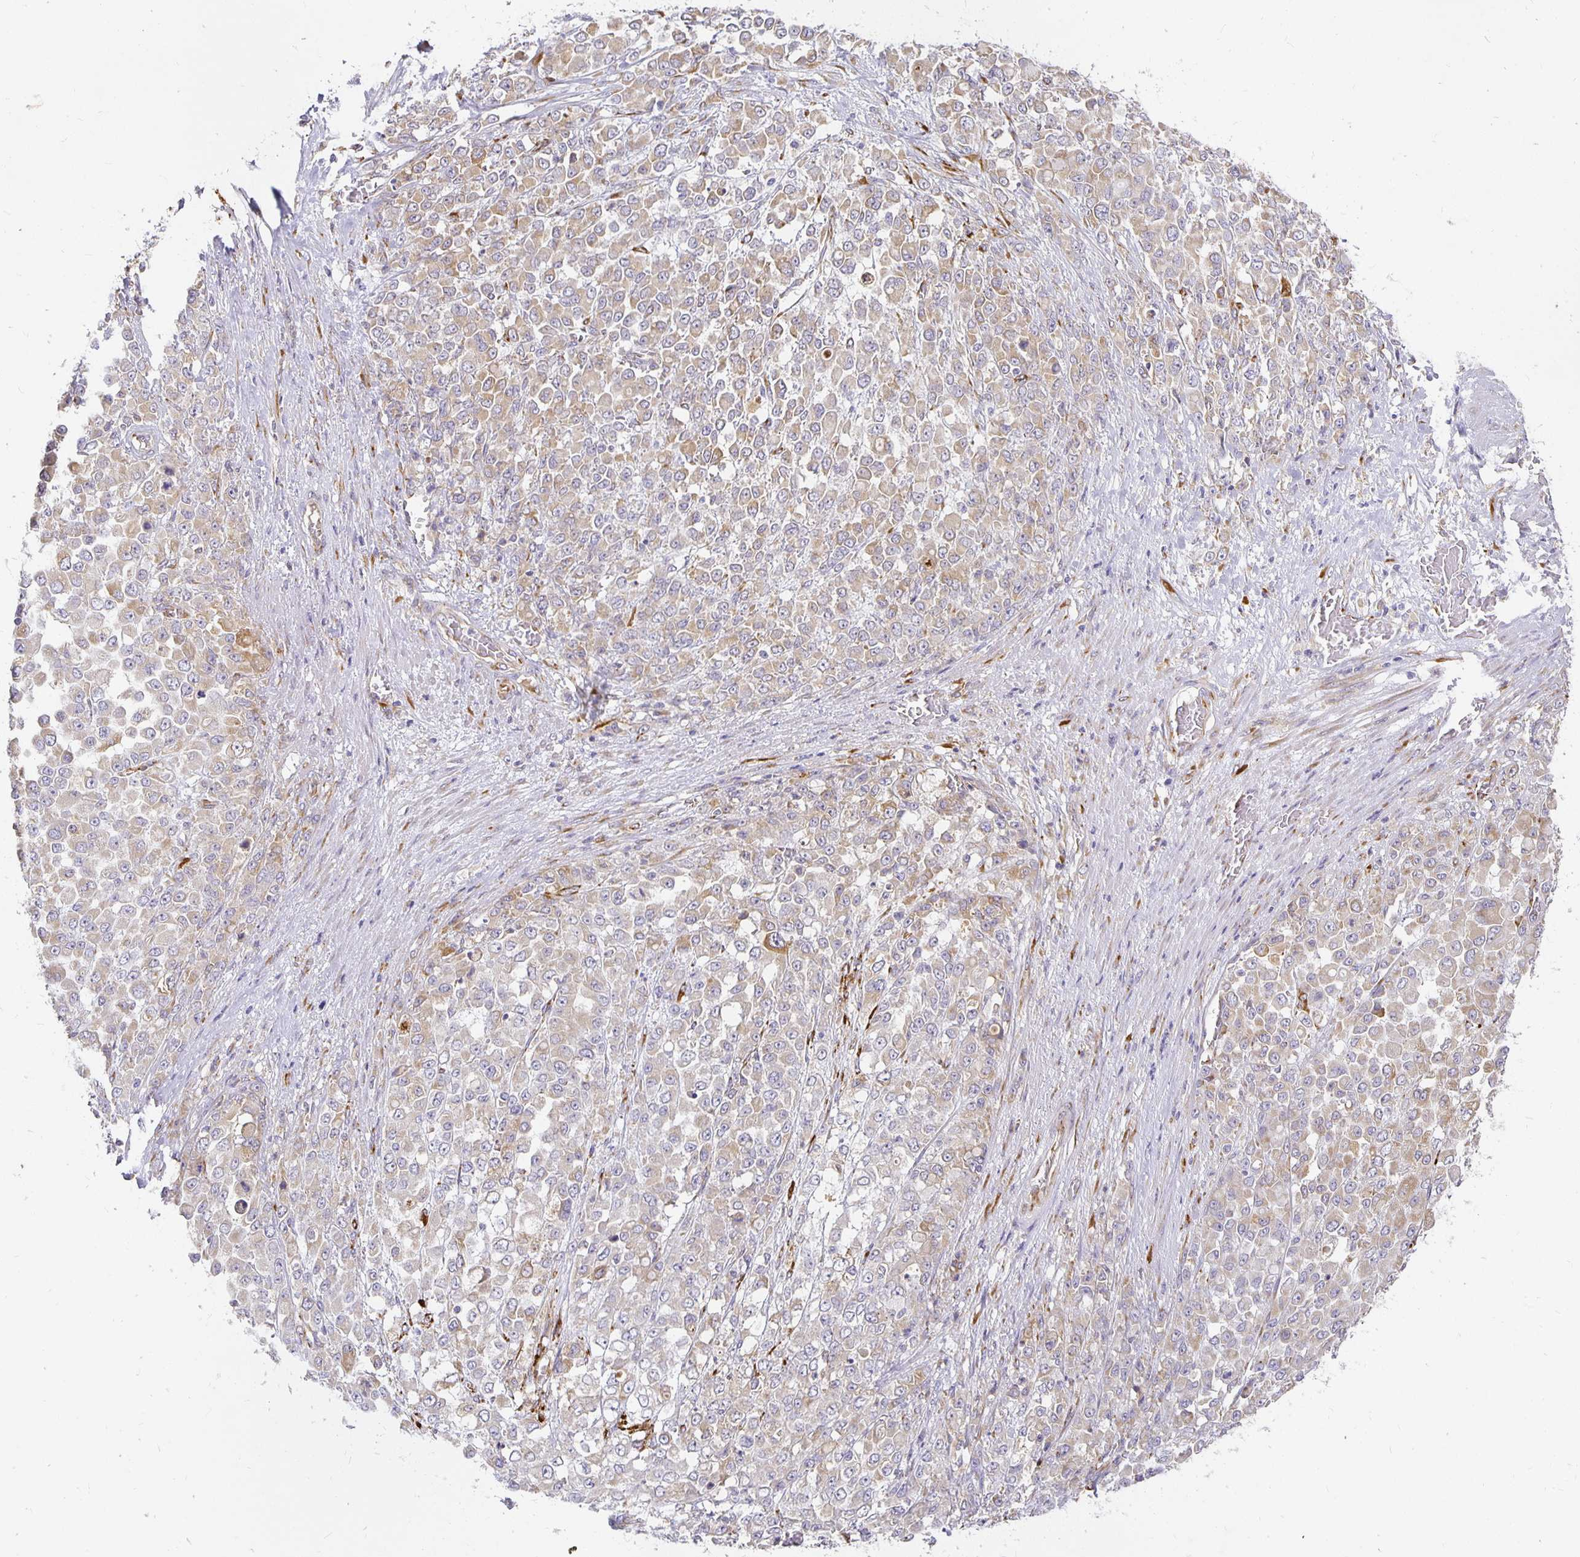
{"staining": {"intensity": "weak", "quantity": "25%-75%", "location": "cytoplasmic/membranous"}, "tissue": "stomach cancer", "cell_type": "Tumor cells", "image_type": "cancer", "snomed": [{"axis": "morphology", "description": "Adenocarcinoma, NOS"}, {"axis": "topography", "description": "Stomach"}], "caption": "Immunohistochemistry (IHC) staining of stomach cancer, which exhibits low levels of weak cytoplasmic/membranous expression in approximately 25%-75% of tumor cells indicating weak cytoplasmic/membranous protein positivity. The staining was performed using DAB (brown) for protein detection and nuclei were counterstained in hematoxylin (blue).", "gene": "PLOD1", "patient": {"sex": "female", "age": 76}}